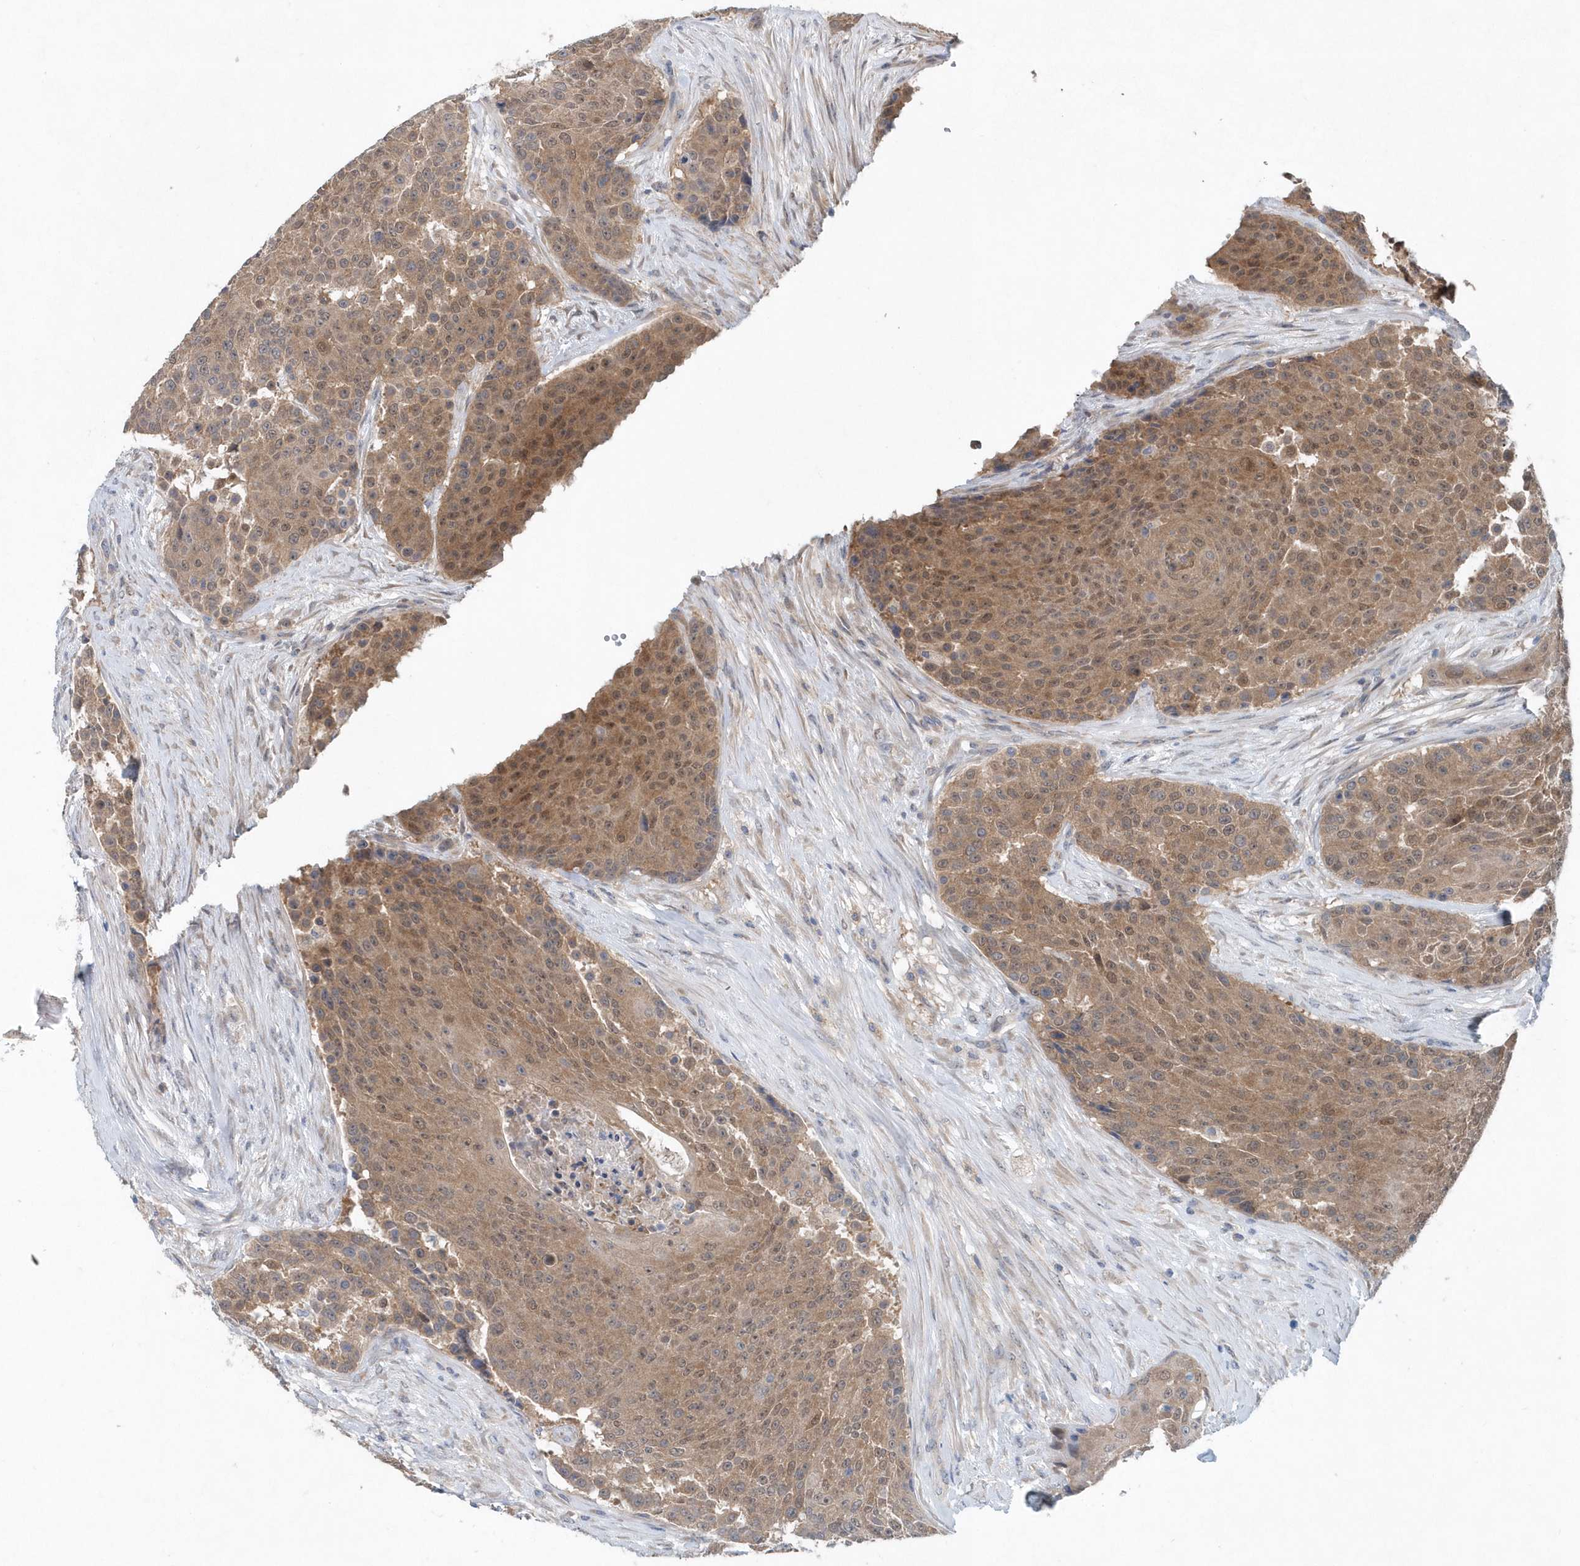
{"staining": {"intensity": "moderate", "quantity": "25%-75%", "location": "cytoplasmic/membranous"}, "tissue": "urothelial cancer", "cell_type": "Tumor cells", "image_type": "cancer", "snomed": [{"axis": "morphology", "description": "Urothelial carcinoma, High grade"}, {"axis": "topography", "description": "Urinary bladder"}], "caption": "This image shows urothelial cancer stained with IHC to label a protein in brown. The cytoplasmic/membranous of tumor cells show moderate positivity for the protein. Nuclei are counter-stained blue.", "gene": "PFN2", "patient": {"sex": "female", "age": 63}}